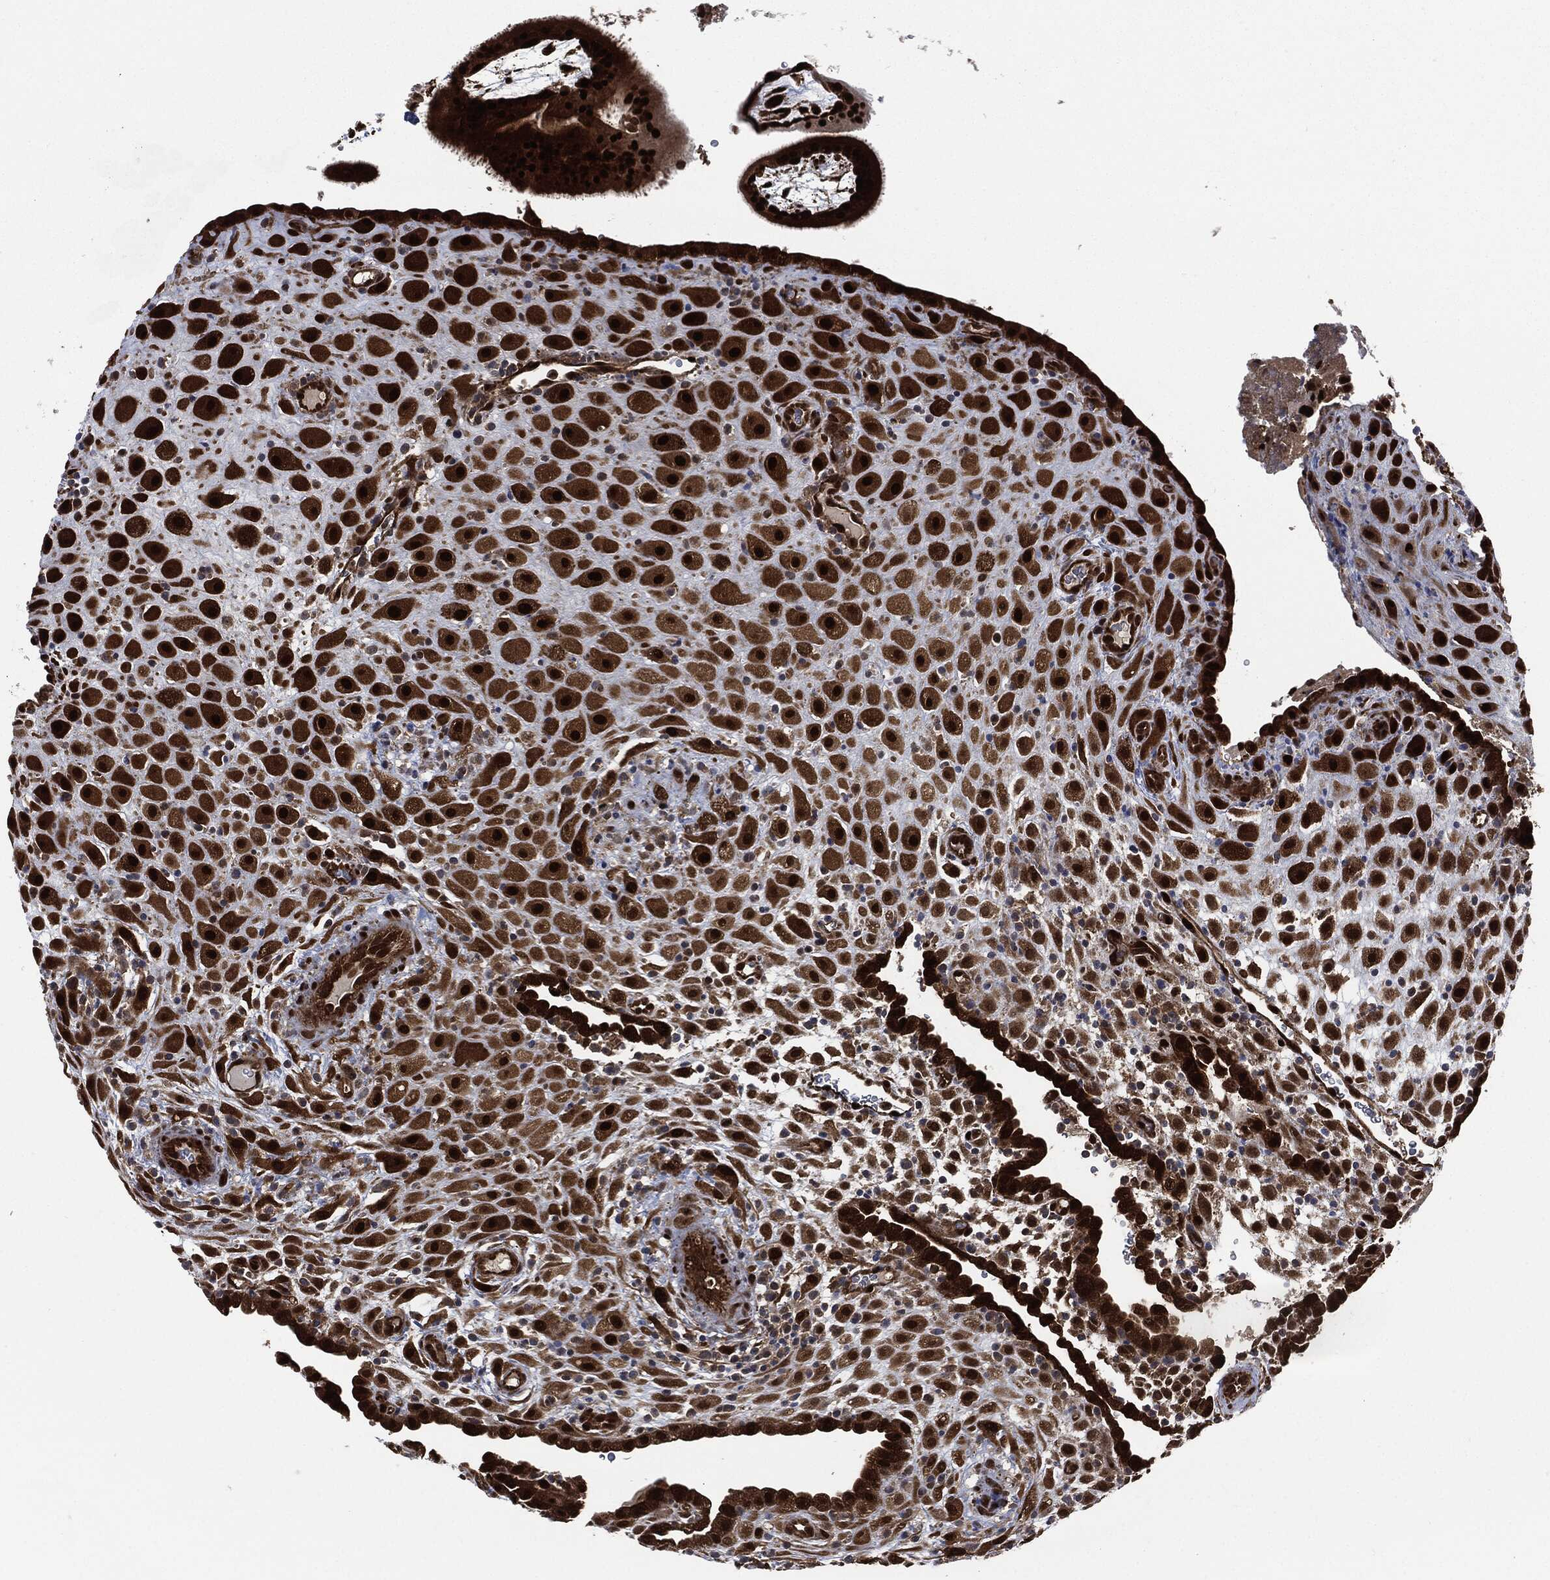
{"staining": {"intensity": "strong", "quantity": ">75%", "location": "nuclear"}, "tissue": "placenta", "cell_type": "Decidual cells", "image_type": "normal", "snomed": [{"axis": "morphology", "description": "Normal tissue, NOS"}, {"axis": "topography", "description": "Placenta"}], "caption": "Immunohistochemical staining of unremarkable placenta displays strong nuclear protein positivity in about >75% of decidual cells.", "gene": "DCTN1", "patient": {"sex": "female", "age": 19}}